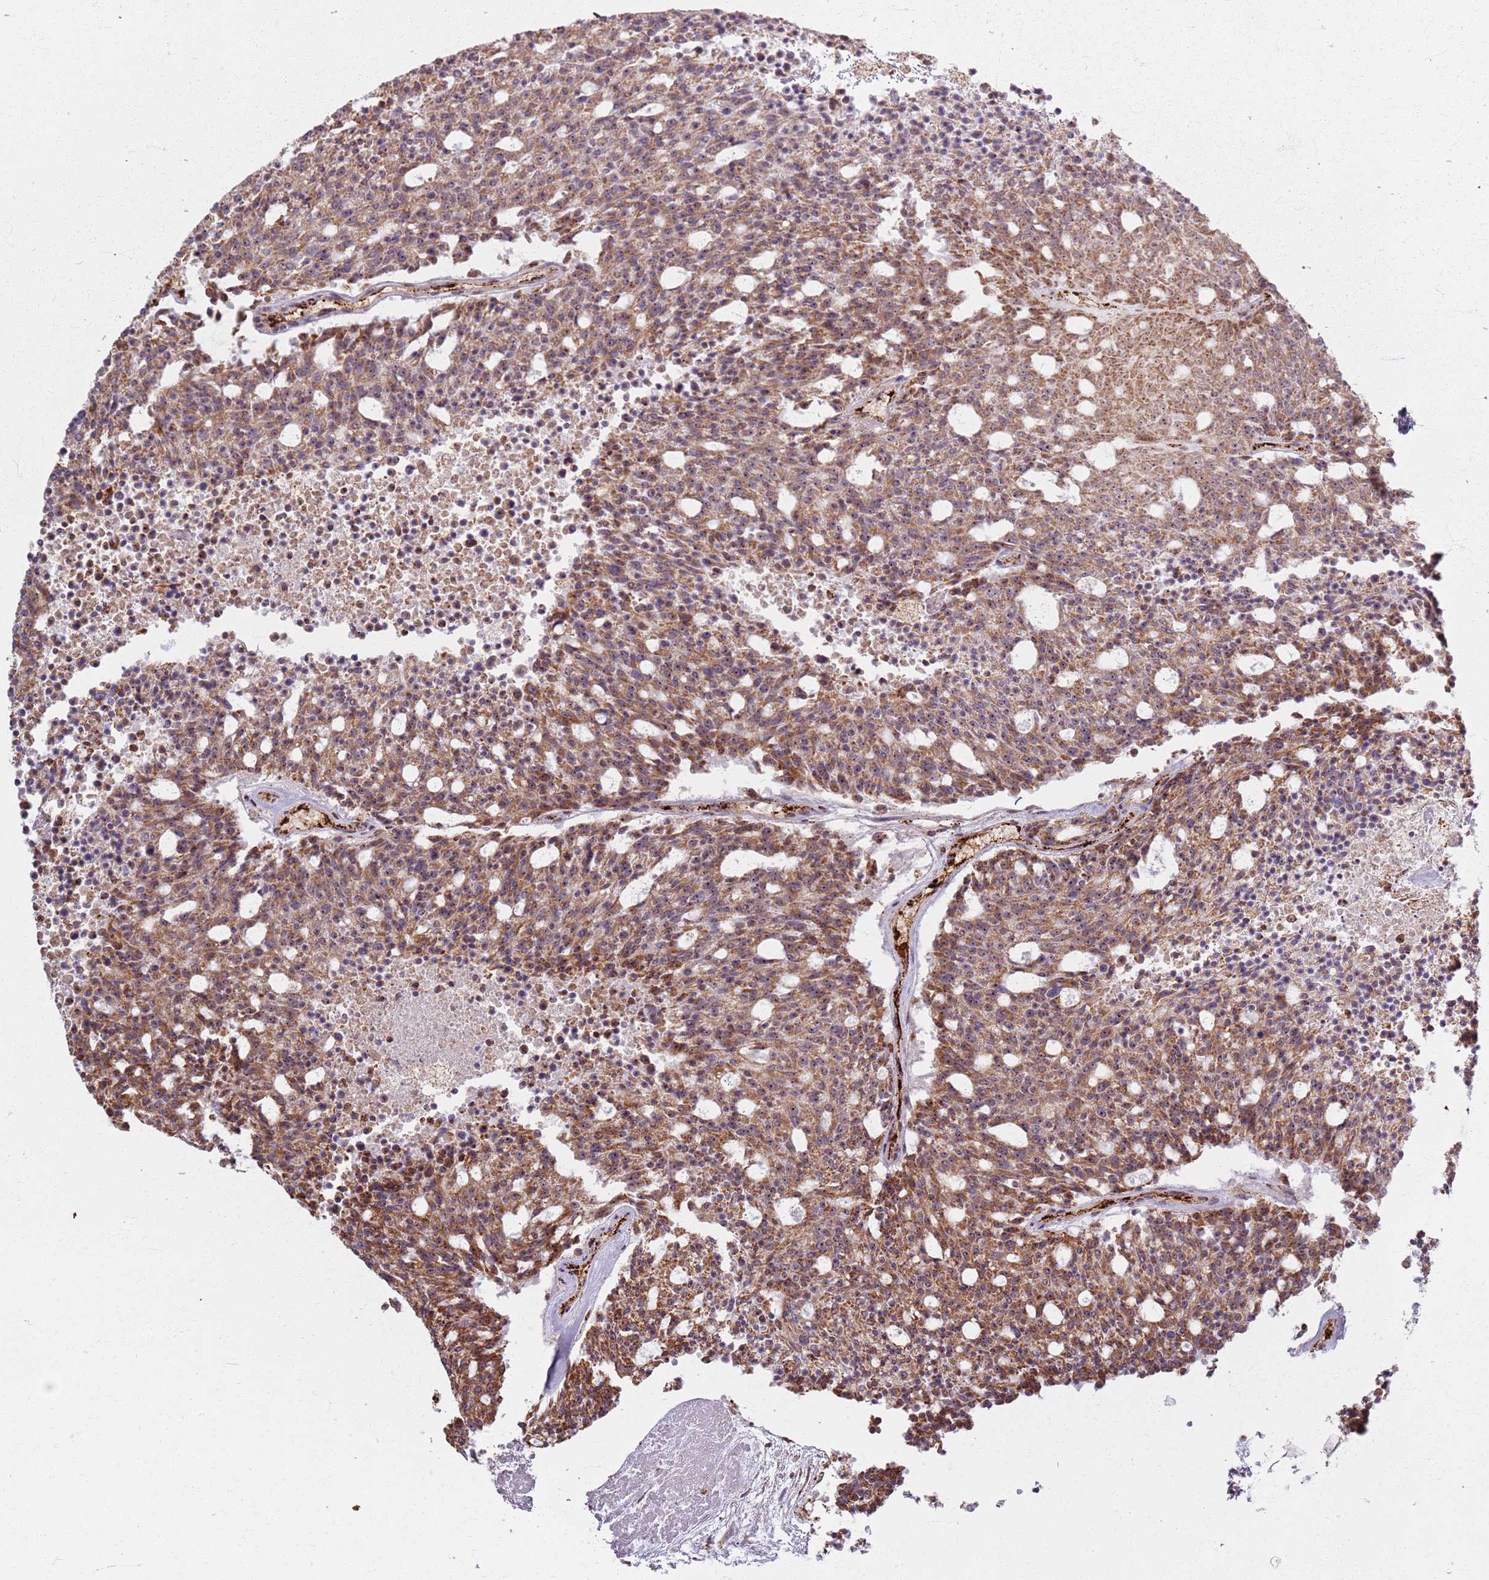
{"staining": {"intensity": "moderate", "quantity": ">75%", "location": "cytoplasmic/membranous,nuclear"}, "tissue": "carcinoid", "cell_type": "Tumor cells", "image_type": "cancer", "snomed": [{"axis": "morphology", "description": "Carcinoid, malignant, NOS"}, {"axis": "topography", "description": "Pancreas"}], "caption": "This histopathology image displays carcinoid (malignant) stained with IHC to label a protein in brown. The cytoplasmic/membranous and nuclear of tumor cells show moderate positivity for the protein. Nuclei are counter-stained blue.", "gene": "KRI1", "patient": {"sex": "female", "age": 54}}